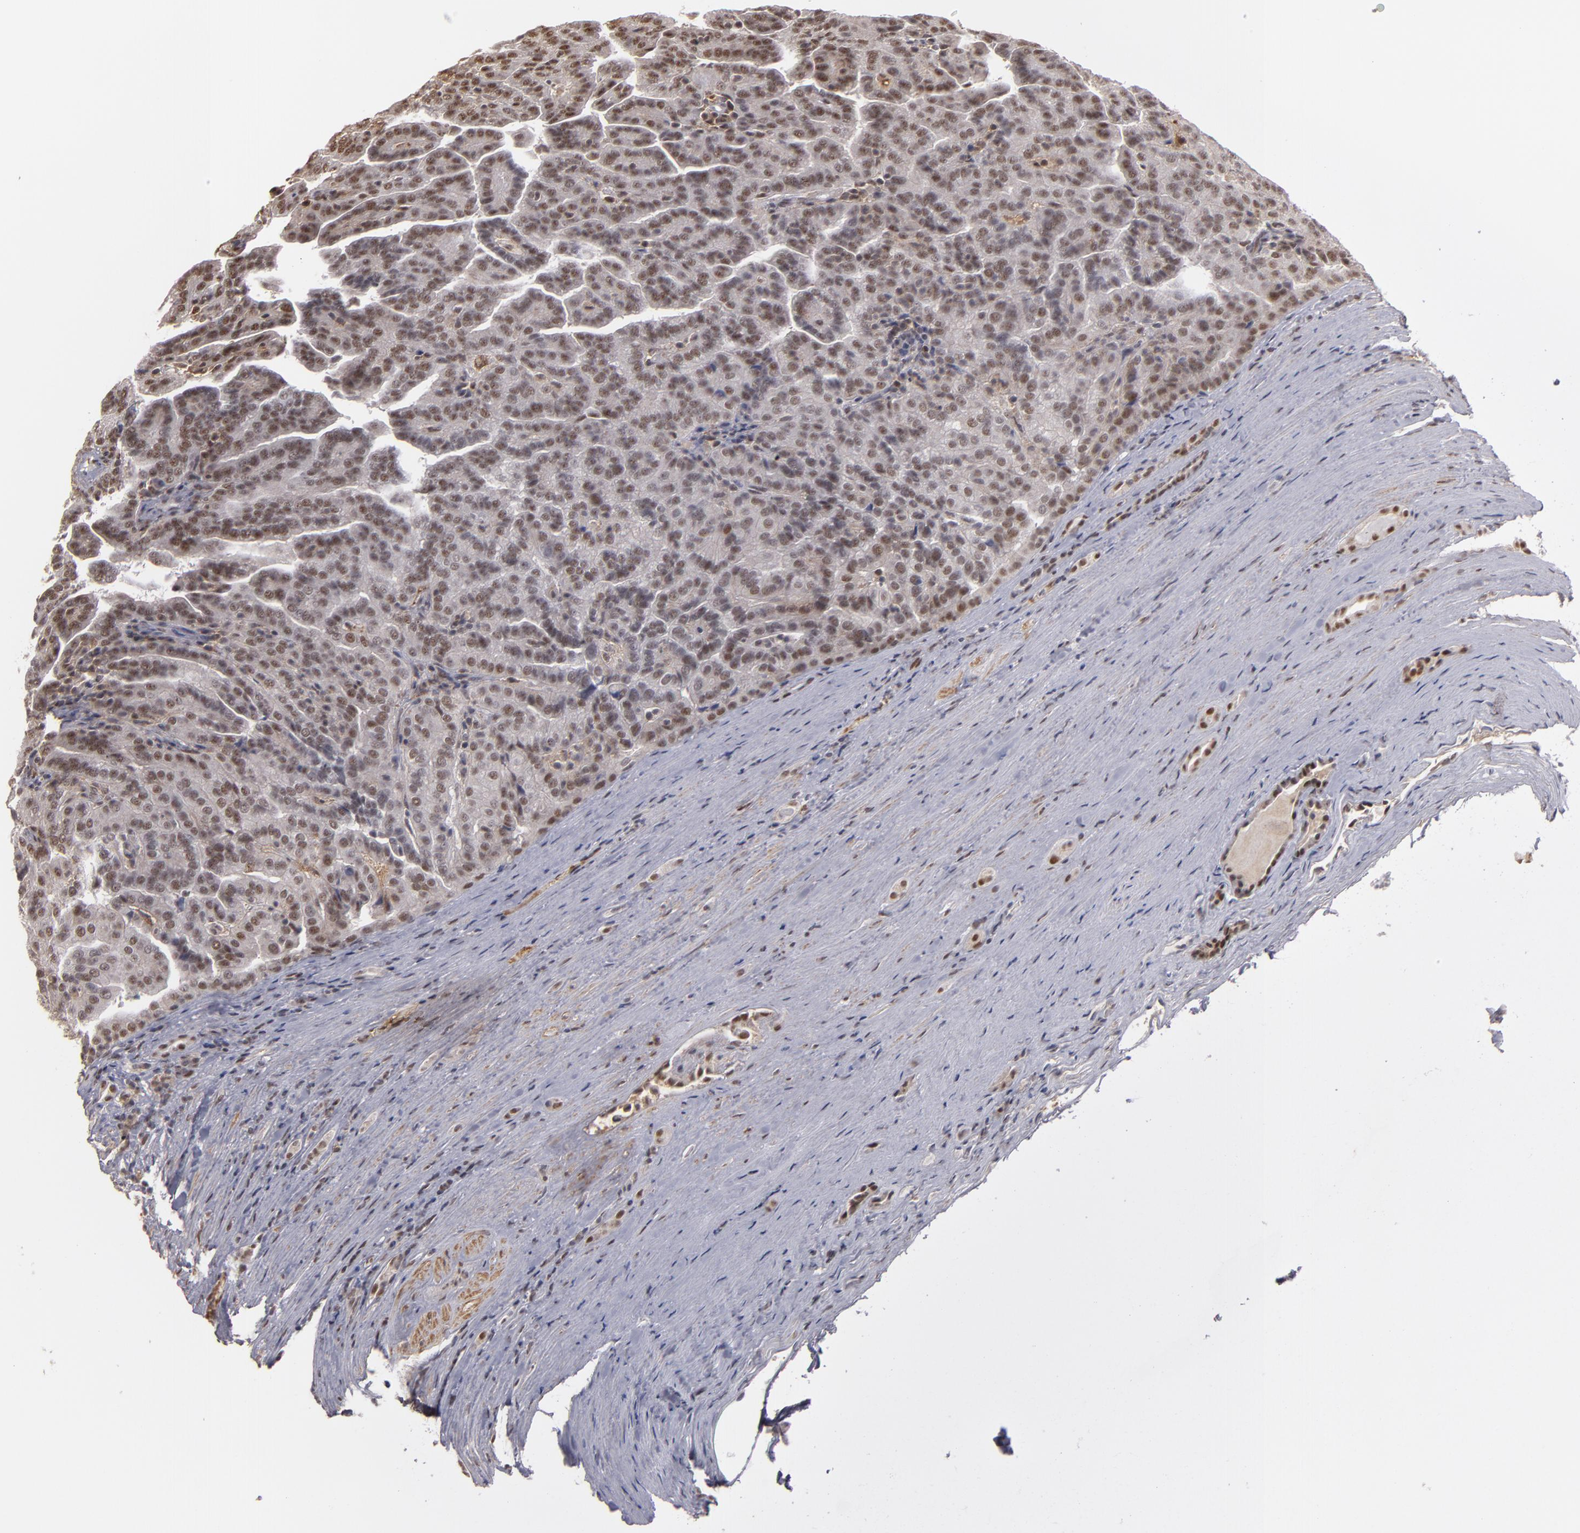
{"staining": {"intensity": "moderate", "quantity": "25%-75%", "location": "nuclear"}, "tissue": "renal cancer", "cell_type": "Tumor cells", "image_type": "cancer", "snomed": [{"axis": "morphology", "description": "Adenocarcinoma, NOS"}, {"axis": "topography", "description": "Kidney"}], "caption": "Adenocarcinoma (renal) was stained to show a protein in brown. There is medium levels of moderate nuclear positivity in about 25%-75% of tumor cells.", "gene": "ZNF234", "patient": {"sex": "male", "age": 61}}